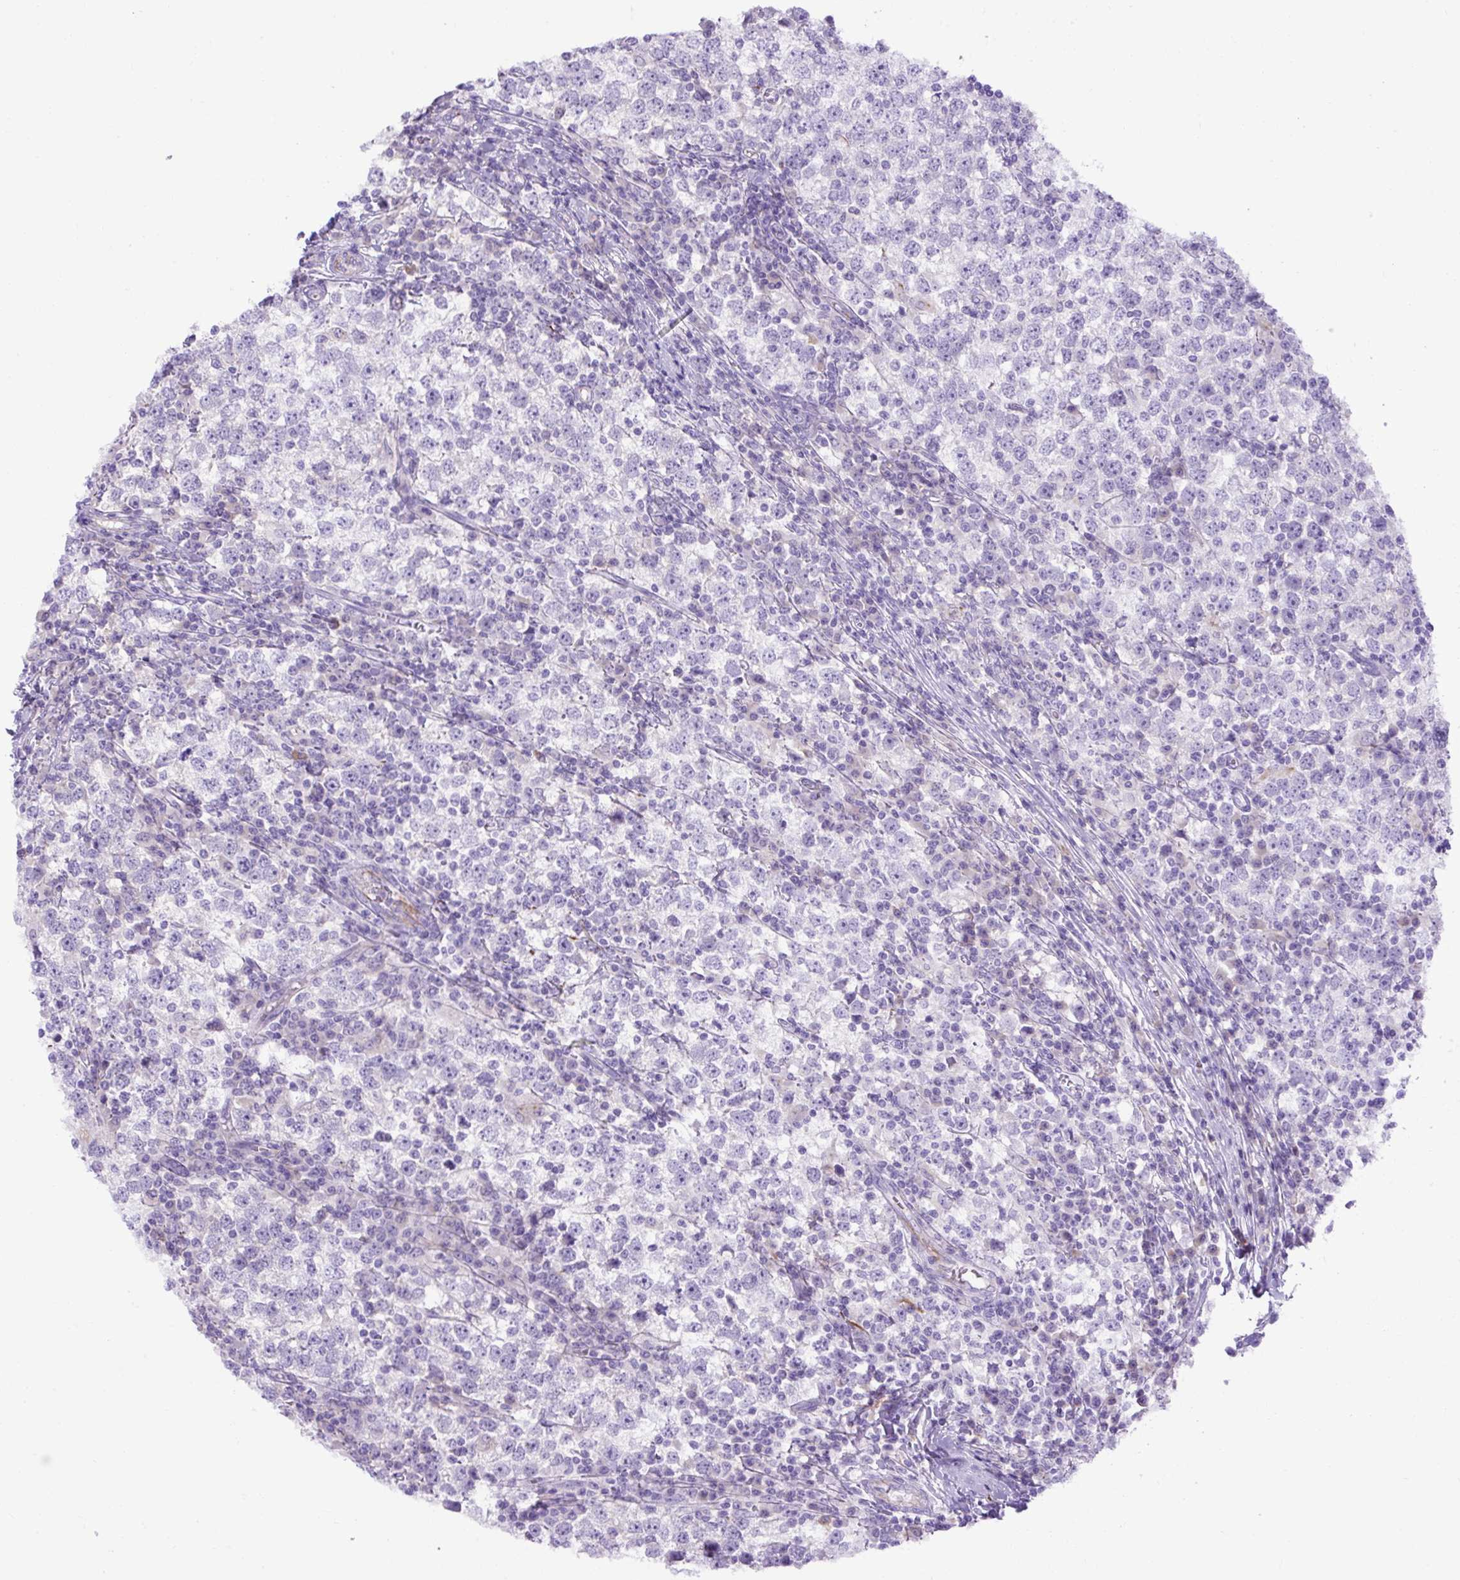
{"staining": {"intensity": "negative", "quantity": "none", "location": "none"}, "tissue": "testis cancer", "cell_type": "Tumor cells", "image_type": "cancer", "snomed": [{"axis": "morphology", "description": "Seminoma, NOS"}, {"axis": "topography", "description": "Testis"}], "caption": "IHC image of testis cancer (seminoma) stained for a protein (brown), which exhibits no expression in tumor cells. Nuclei are stained in blue.", "gene": "SPTBN5", "patient": {"sex": "male", "age": 65}}